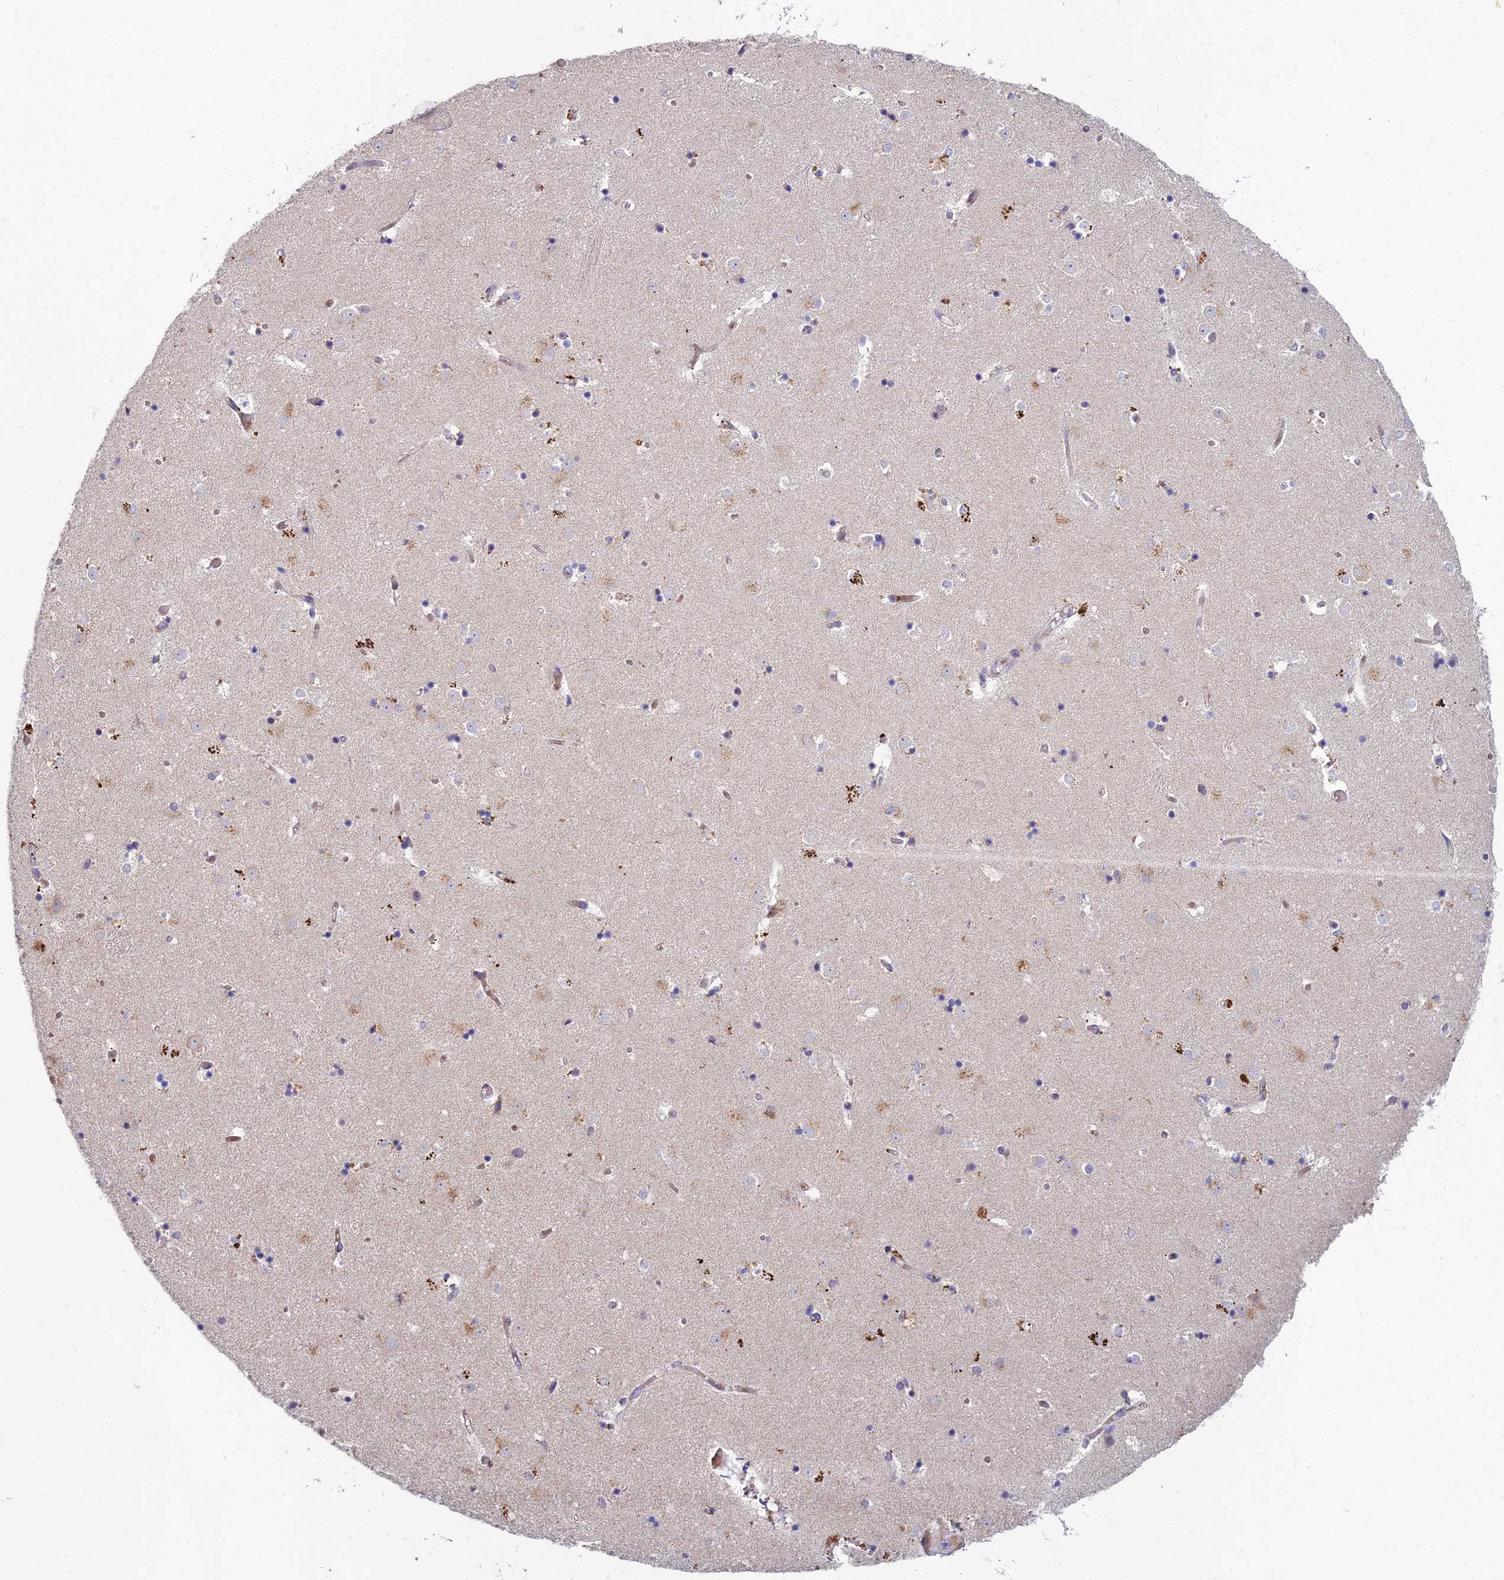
{"staining": {"intensity": "negative", "quantity": "none", "location": "none"}, "tissue": "caudate", "cell_type": "Glial cells", "image_type": "normal", "snomed": [{"axis": "morphology", "description": "Normal tissue, NOS"}, {"axis": "topography", "description": "Lateral ventricle wall"}], "caption": "IHC histopathology image of unremarkable caudate: caudate stained with DAB displays no significant protein positivity in glial cells.", "gene": "WDR43", "patient": {"sex": "female", "age": 52}}